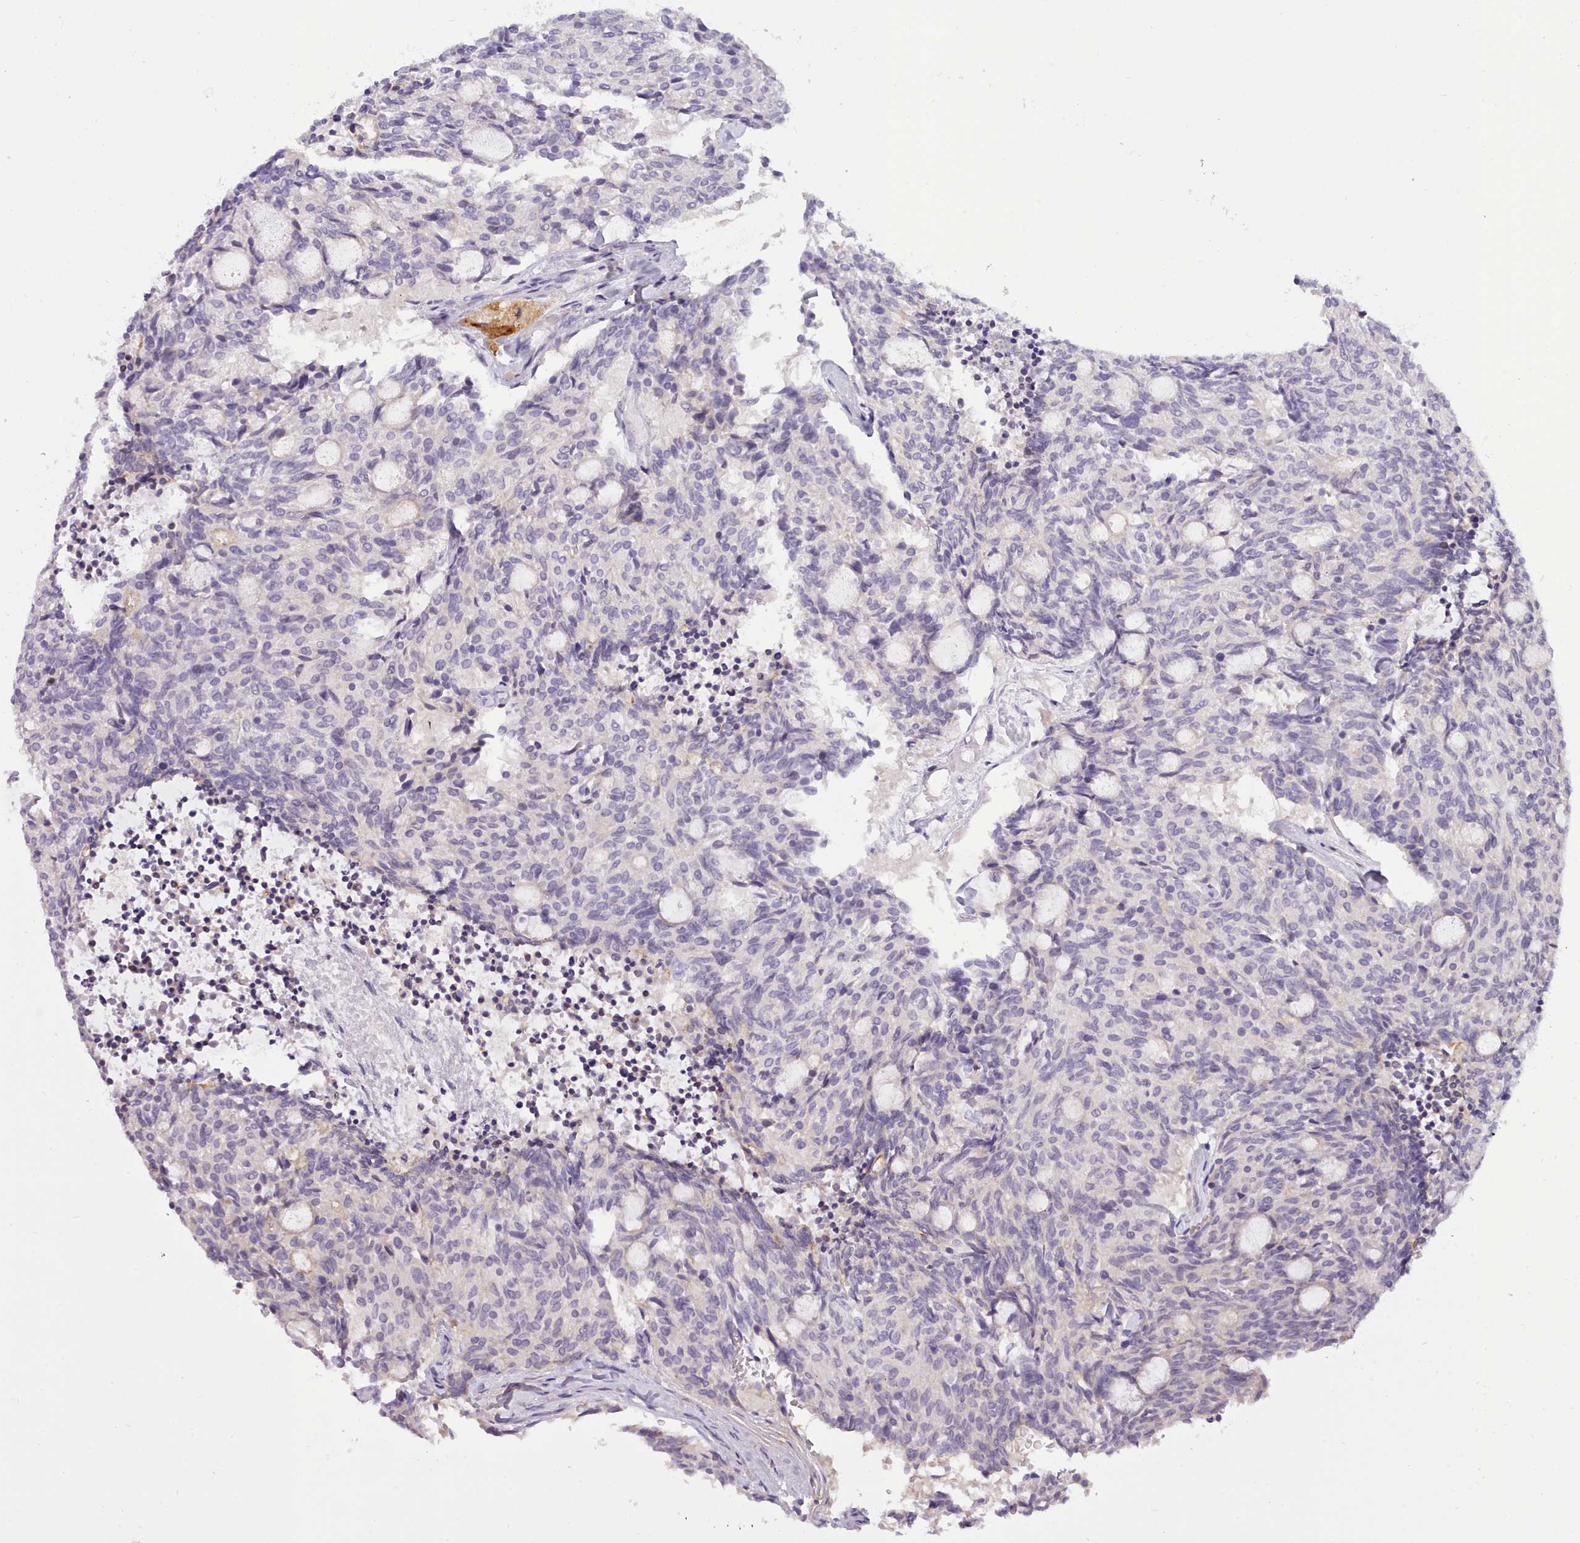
{"staining": {"intensity": "negative", "quantity": "none", "location": "none"}, "tissue": "carcinoid", "cell_type": "Tumor cells", "image_type": "cancer", "snomed": [{"axis": "morphology", "description": "Carcinoid, malignant, NOS"}, {"axis": "topography", "description": "Pancreas"}], "caption": "Protein analysis of malignant carcinoid exhibits no significant staining in tumor cells. (DAB IHC visualized using brightfield microscopy, high magnification).", "gene": "CYP2A13", "patient": {"sex": "female", "age": 54}}